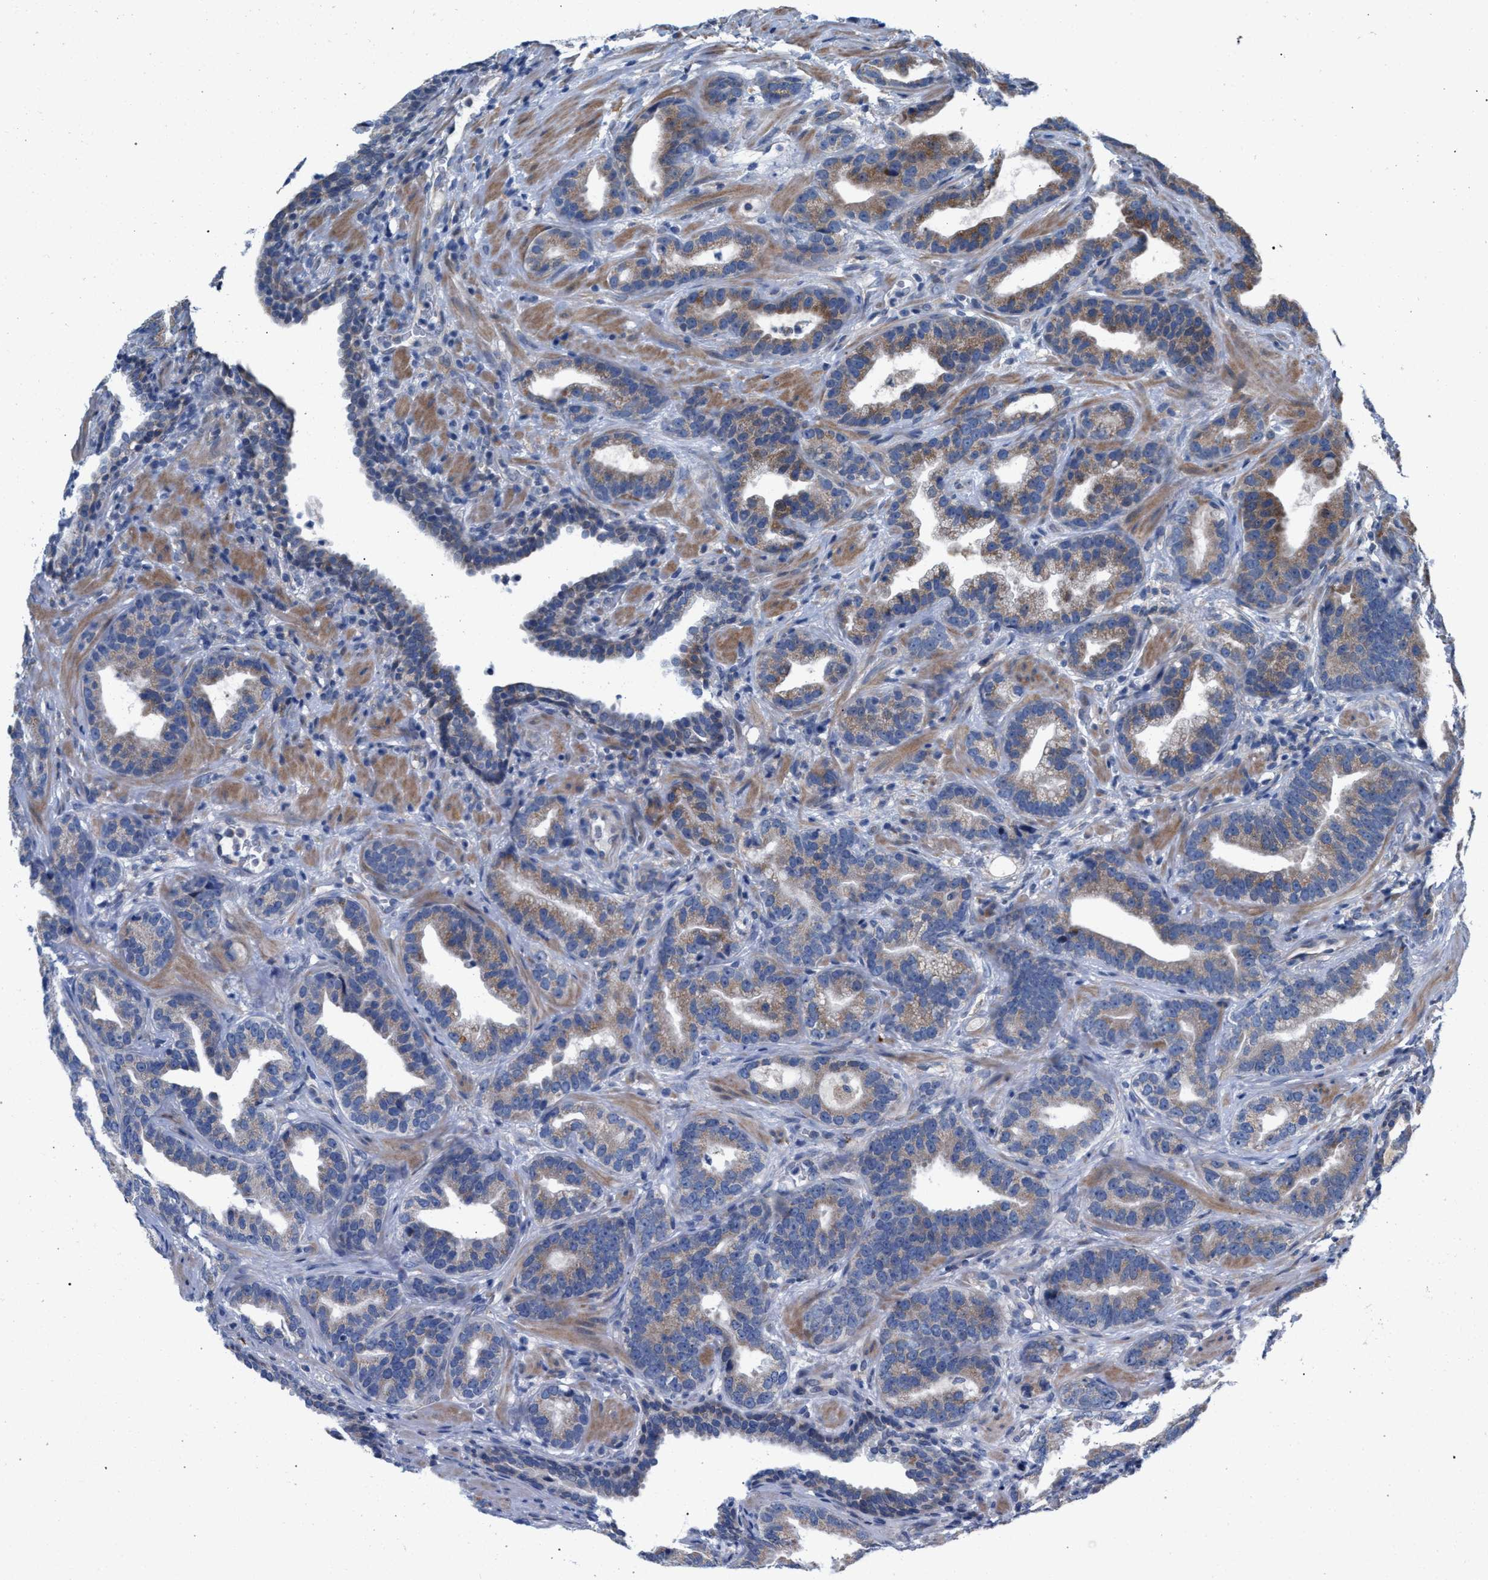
{"staining": {"intensity": "weak", "quantity": "25%-75%", "location": "cytoplasmic/membranous"}, "tissue": "prostate cancer", "cell_type": "Tumor cells", "image_type": "cancer", "snomed": [{"axis": "morphology", "description": "Adenocarcinoma, Low grade"}, {"axis": "topography", "description": "Prostate"}], "caption": "A brown stain highlights weak cytoplasmic/membranous staining of a protein in adenocarcinoma (low-grade) (prostate) tumor cells. (DAB IHC with brightfield microscopy, high magnification).", "gene": "RNF135", "patient": {"sex": "male", "age": 59}}